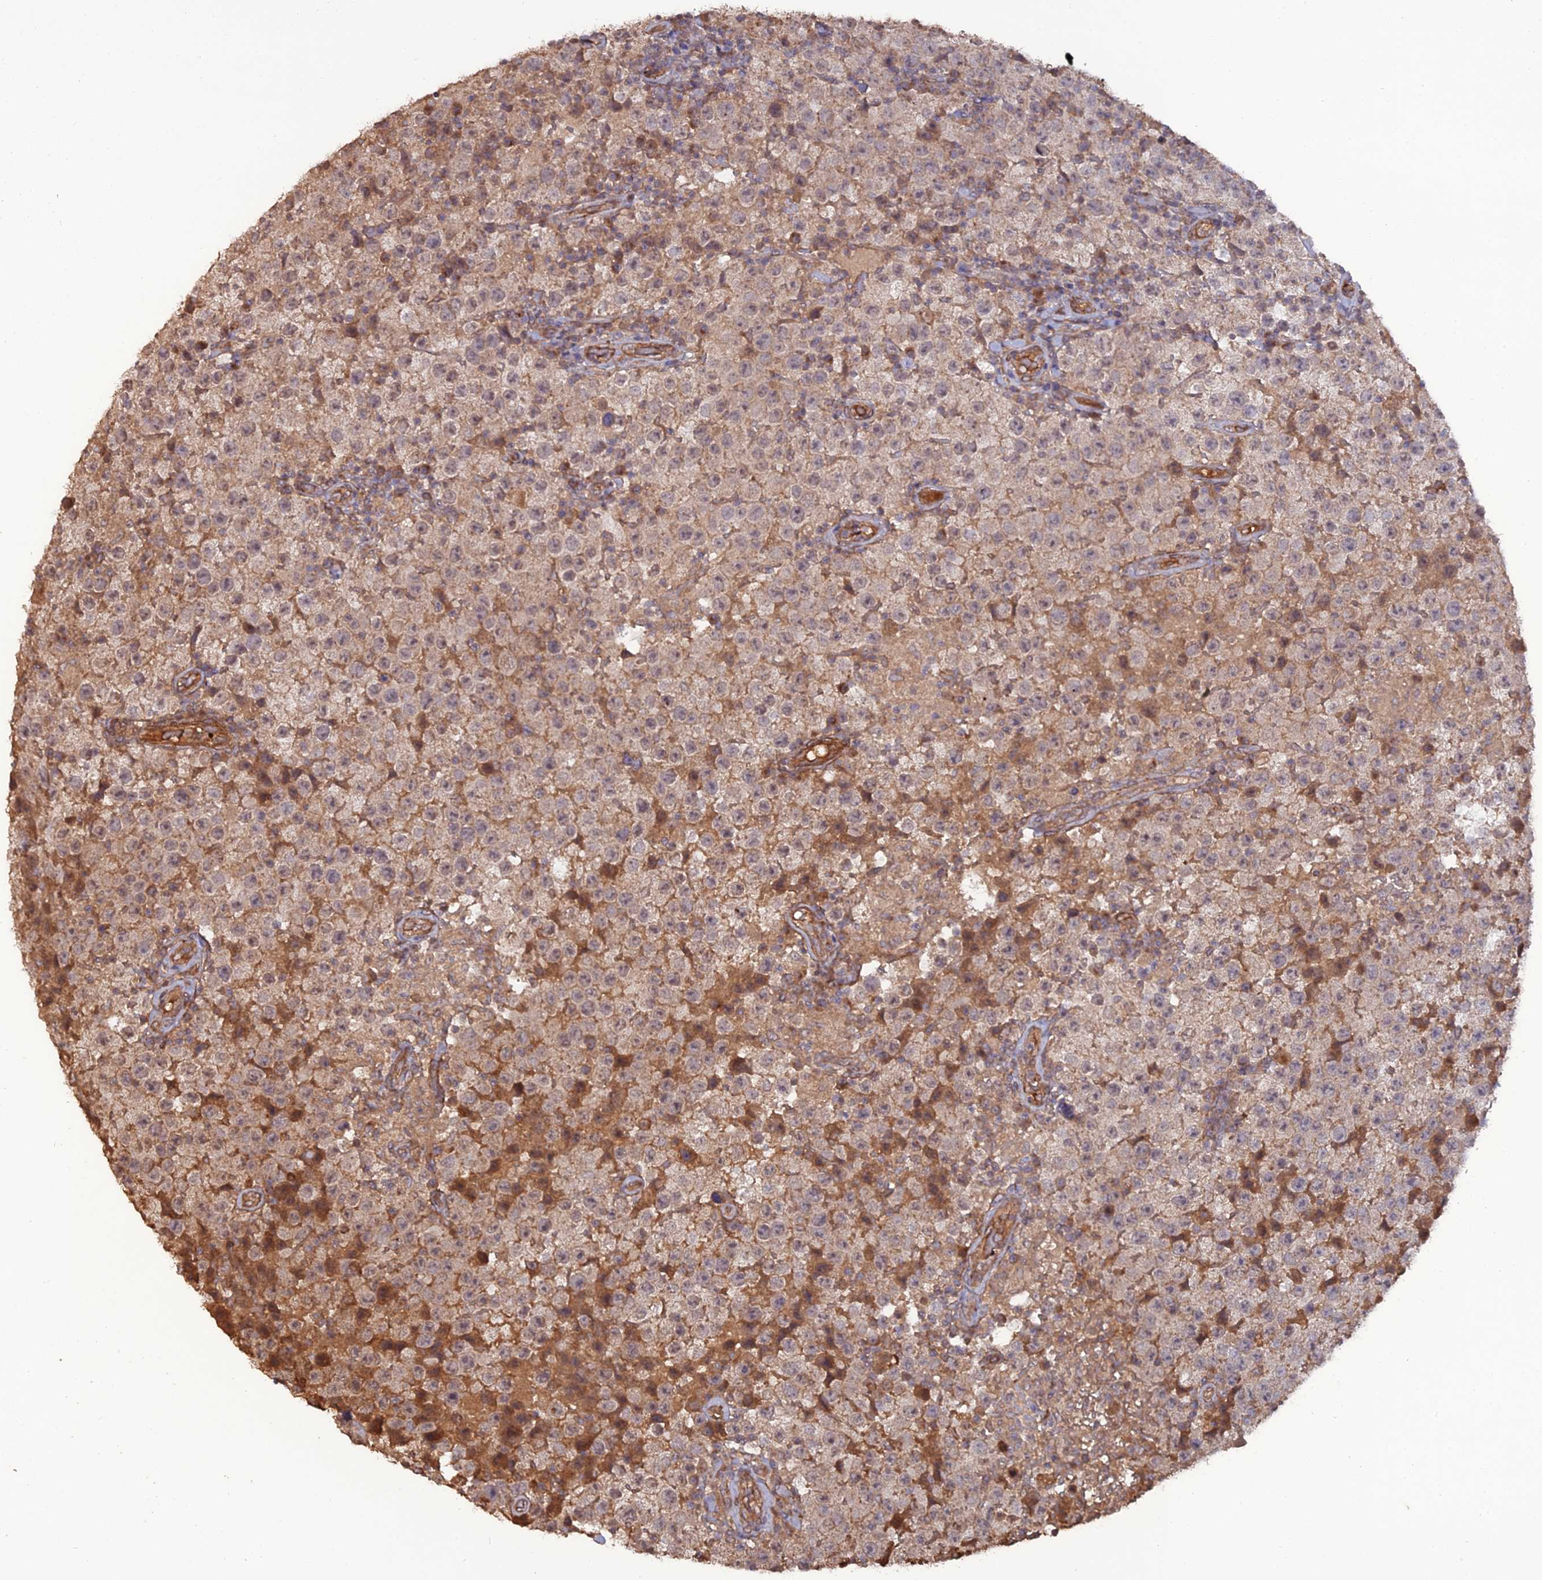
{"staining": {"intensity": "weak", "quantity": "25%-75%", "location": "cytoplasmic/membranous,nuclear"}, "tissue": "testis cancer", "cell_type": "Tumor cells", "image_type": "cancer", "snomed": [{"axis": "morphology", "description": "Seminoma, NOS"}, {"axis": "morphology", "description": "Carcinoma, Embryonal, NOS"}, {"axis": "topography", "description": "Testis"}], "caption": "Embryonal carcinoma (testis) stained with immunohistochemistry reveals weak cytoplasmic/membranous and nuclear staining in approximately 25%-75% of tumor cells. (brown staining indicates protein expression, while blue staining denotes nuclei).", "gene": "ATP6V0A2", "patient": {"sex": "male", "age": 41}}